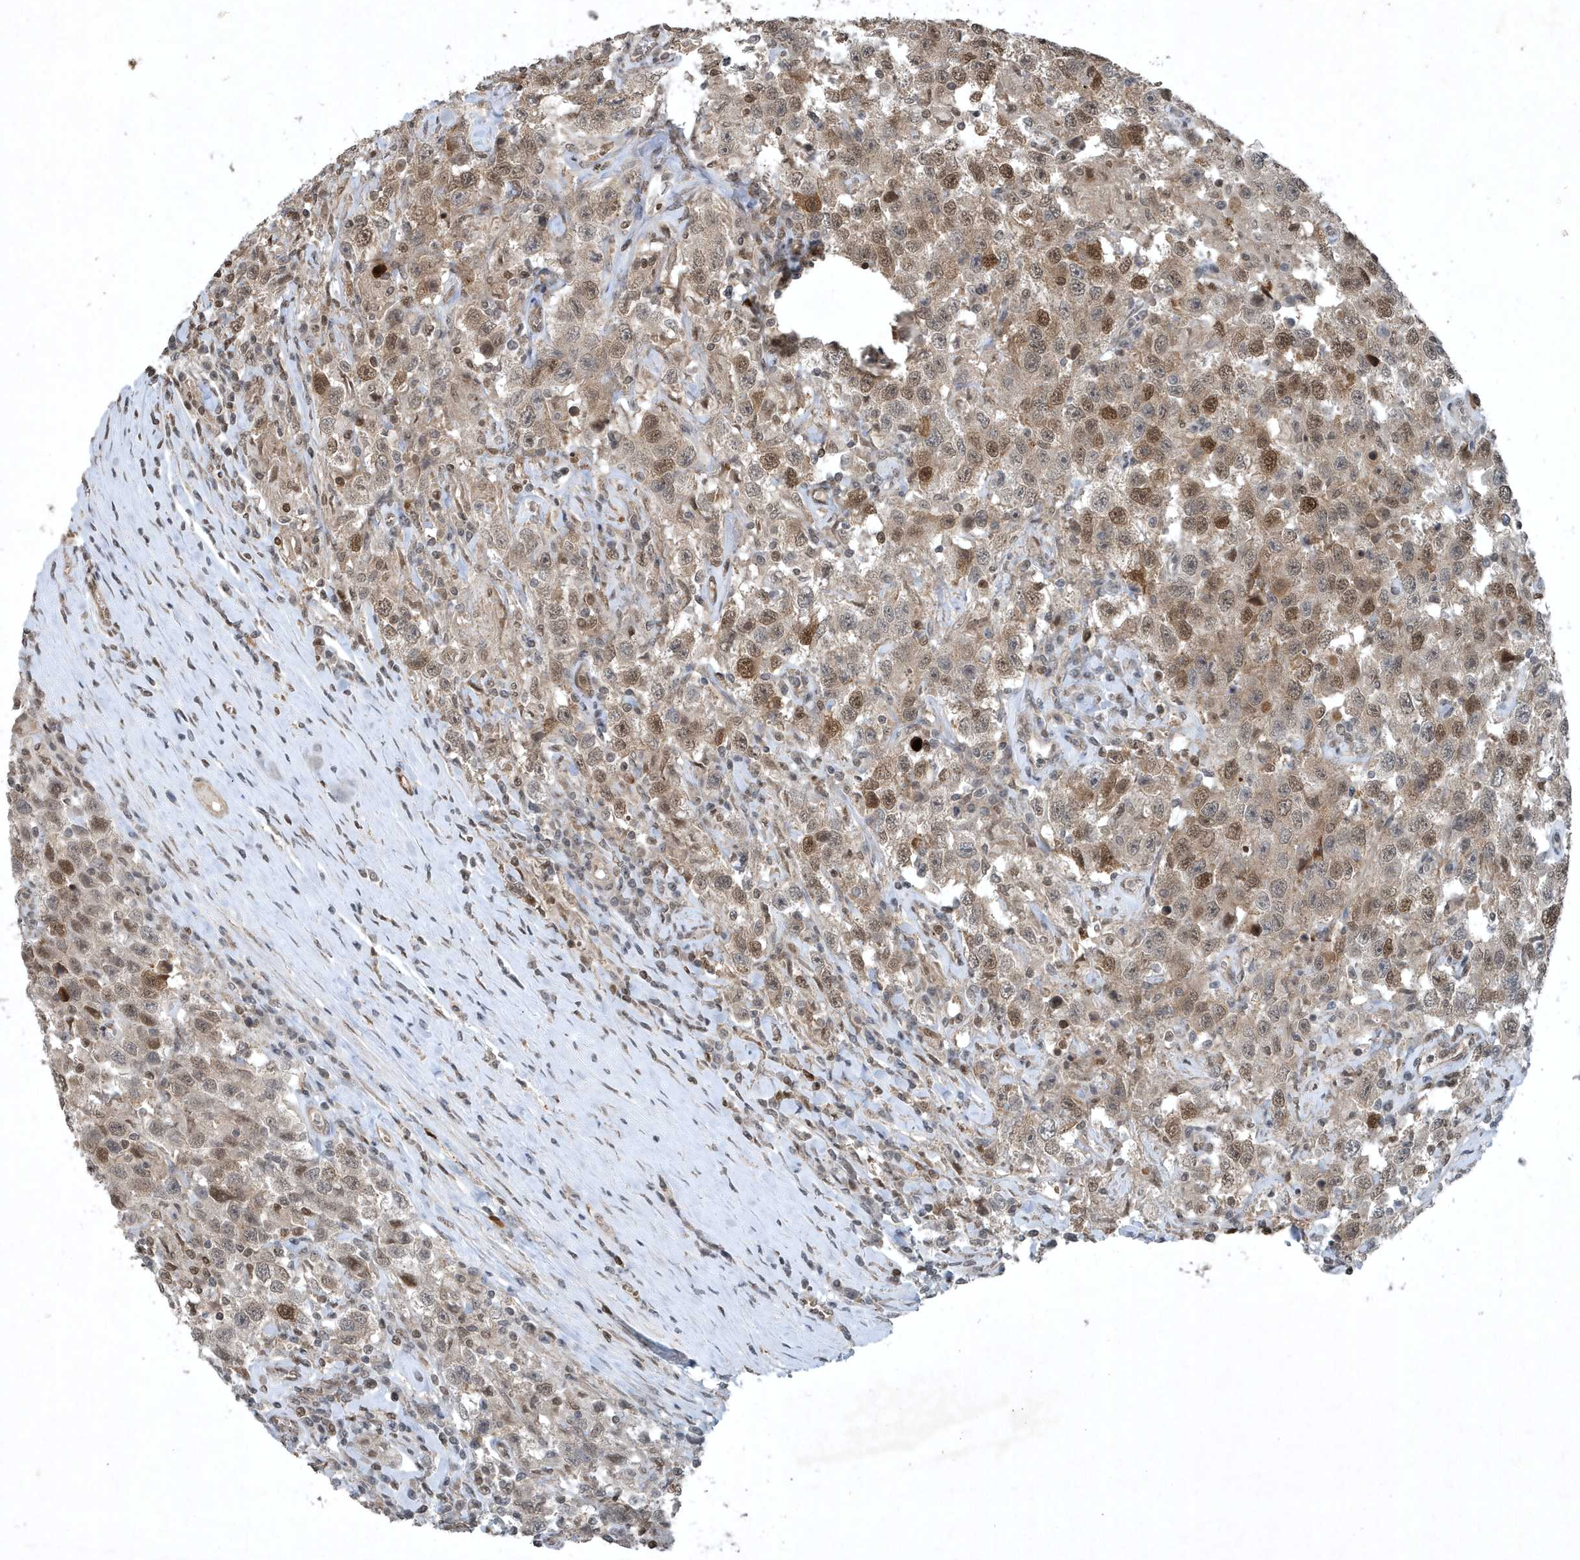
{"staining": {"intensity": "moderate", "quantity": ">75%", "location": "cytoplasmic/membranous,nuclear"}, "tissue": "testis cancer", "cell_type": "Tumor cells", "image_type": "cancer", "snomed": [{"axis": "morphology", "description": "Seminoma, NOS"}, {"axis": "topography", "description": "Testis"}], "caption": "This image exhibits IHC staining of human testis cancer, with medium moderate cytoplasmic/membranous and nuclear expression in approximately >75% of tumor cells.", "gene": "HSPA1A", "patient": {"sex": "male", "age": 41}}